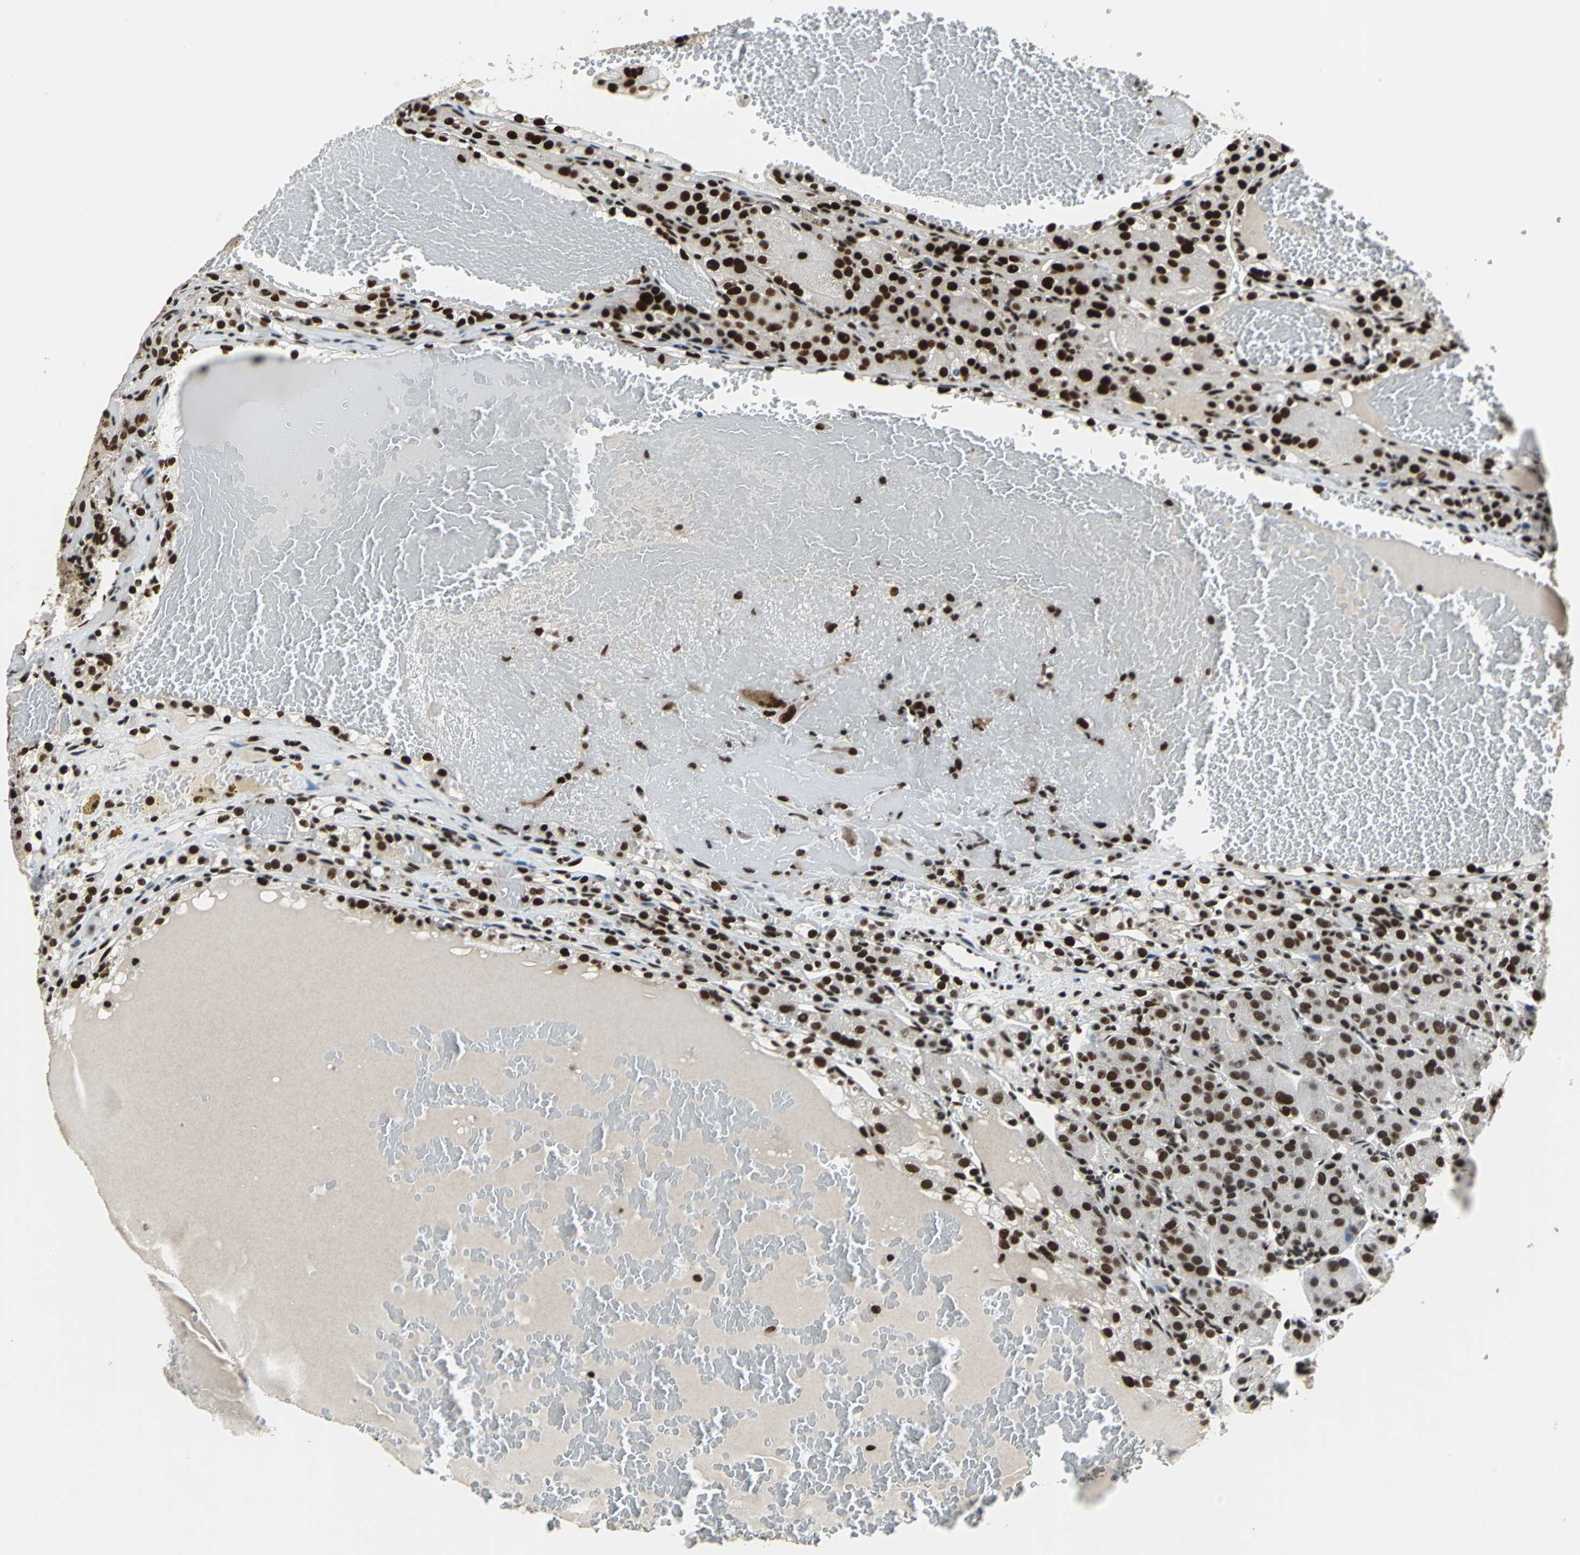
{"staining": {"intensity": "moderate", "quantity": ">75%", "location": "nuclear"}, "tissue": "renal cancer", "cell_type": "Tumor cells", "image_type": "cancer", "snomed": [{"axis": "morphology", "description": "Normal tissue, NOS"}, {"axis": "morphology", "description": "Adenocarcinoma, NOS"}, {"axis": "topography", "description": "Kidney"}], "caption": "IHC histopathology image of neoplastic tissue: adenocarcinoma (renal) stained using IHC reveals medium levels of moderate protein expression localized specifically in the nuclear of tumor cells, appearing as a nuclear brown color.", "gene": "BCLAF1", "patient": {"sex": "male", "age": 61}}